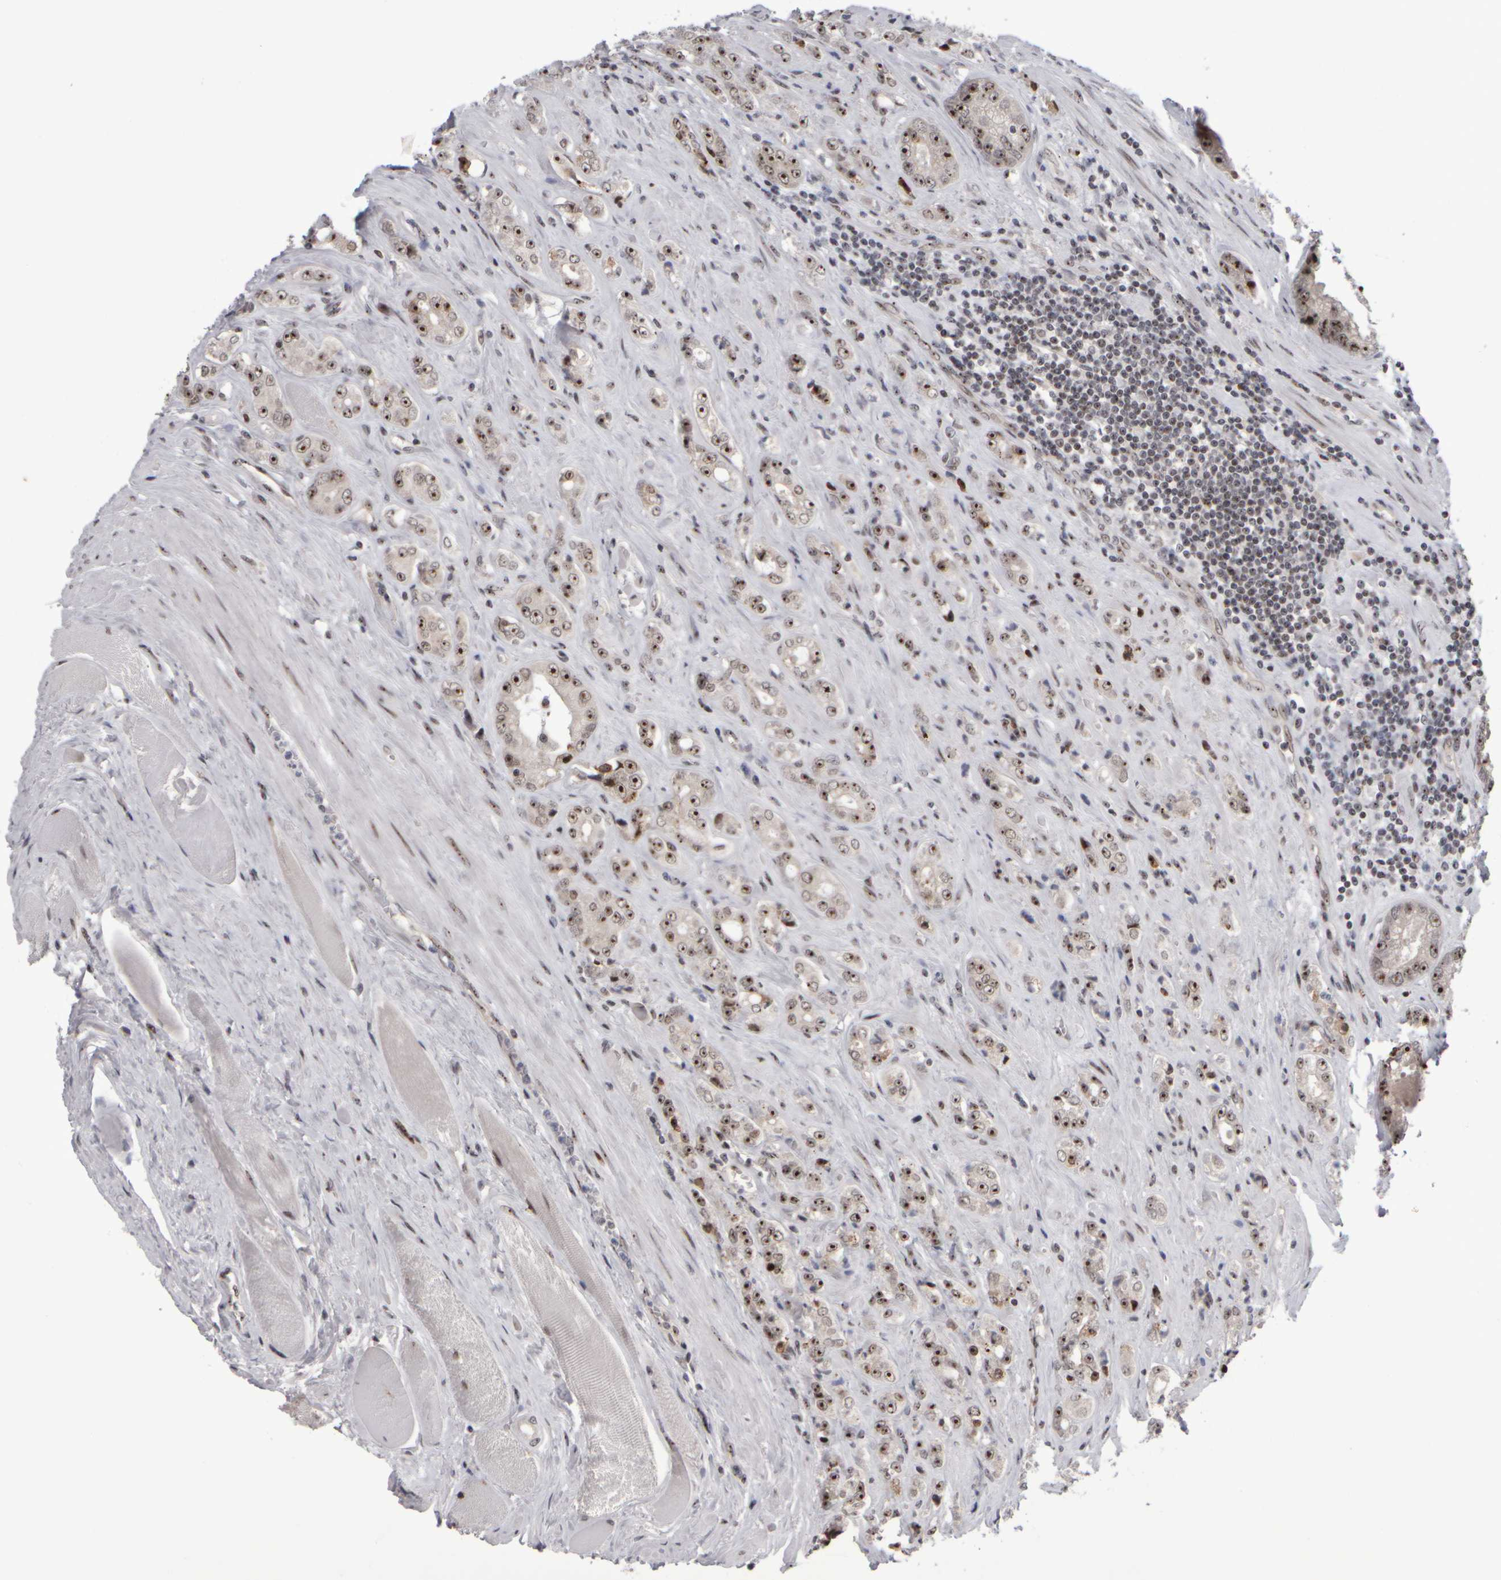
{"staining": {"intensity": "strong", "quantity": ">75%", "location": "cytoplasmic/membranous,nuclear"}, "tissue": "prostate cancer", "cell_type": "Tumor cells", "image_type": "cancer", "snomed": [{"axis": "morphology", "description": "Adenocarcinoma, High grade"}, {"axis": "topography", "description": "Prostate"}], "caption": "Tumor cells reveal high levels of strong cytoplasmic/membranous and nuclear expression in about >75% of cells in high-grade adenocarcinoma (prostate). (DAB = brown stain, brightfield microscopy at high magnification).", "gene": "SURF6", "patient": {"sex": "male", "age": 61}}